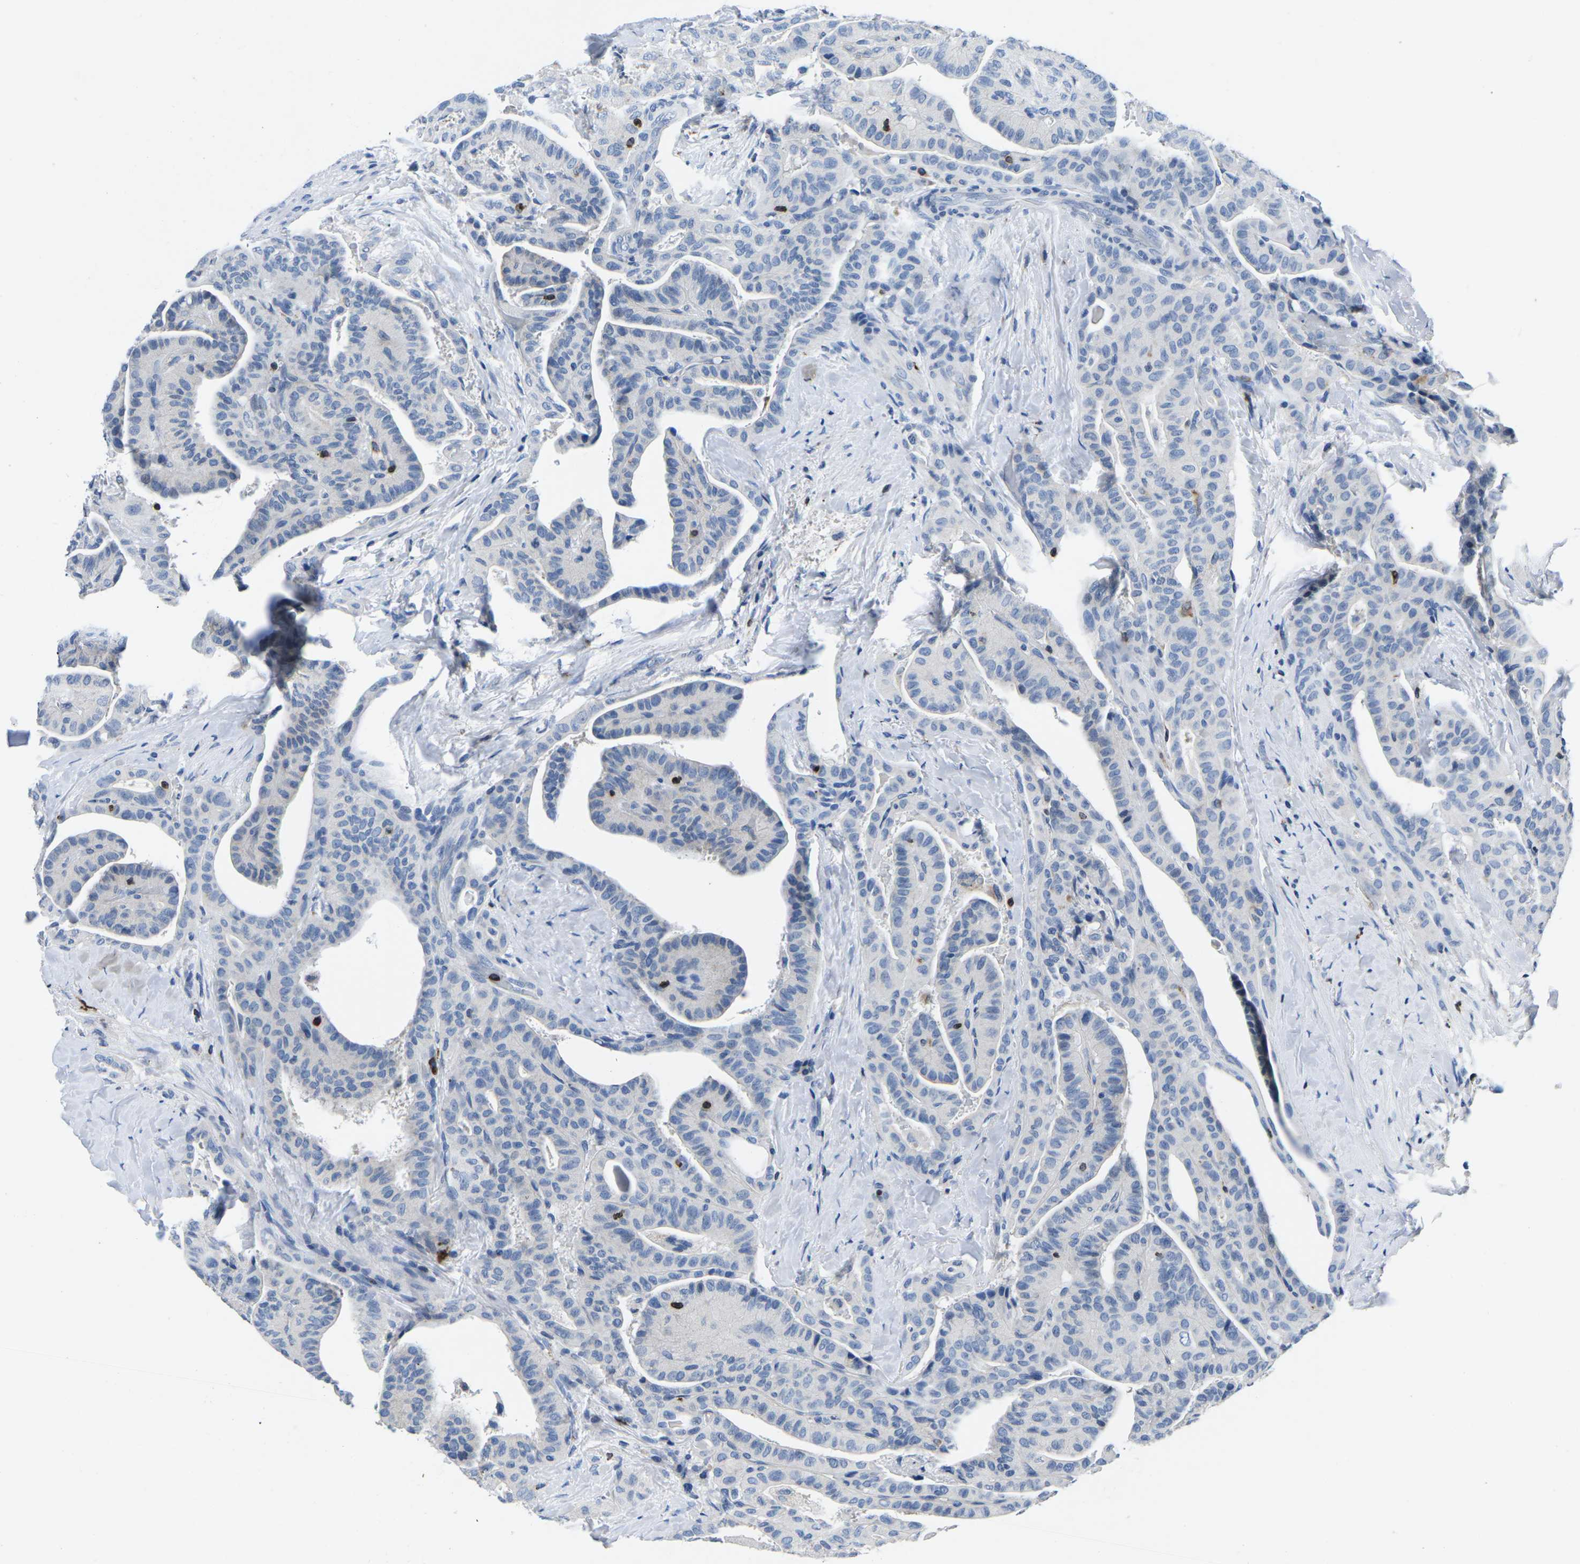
{"staining": {"intensity": "negative", "quantity": "none", "location": "none"}, "tissue": "thyroid cancer", "cell_type": "Tumor cells", "image_type": "cancer", "snomed": [{"axis": "morphology", "description": "Papillary adenocarcinoma, NOS"}, {"axis": "topography", "description": "Thyroid gland"}], "caption": "Protein analysis of thyroid papillary adenocarcinoma shows no significant staining in tumor cells.", "gene": "CTSW", "patient": {"sex": "male", "age": 77}}